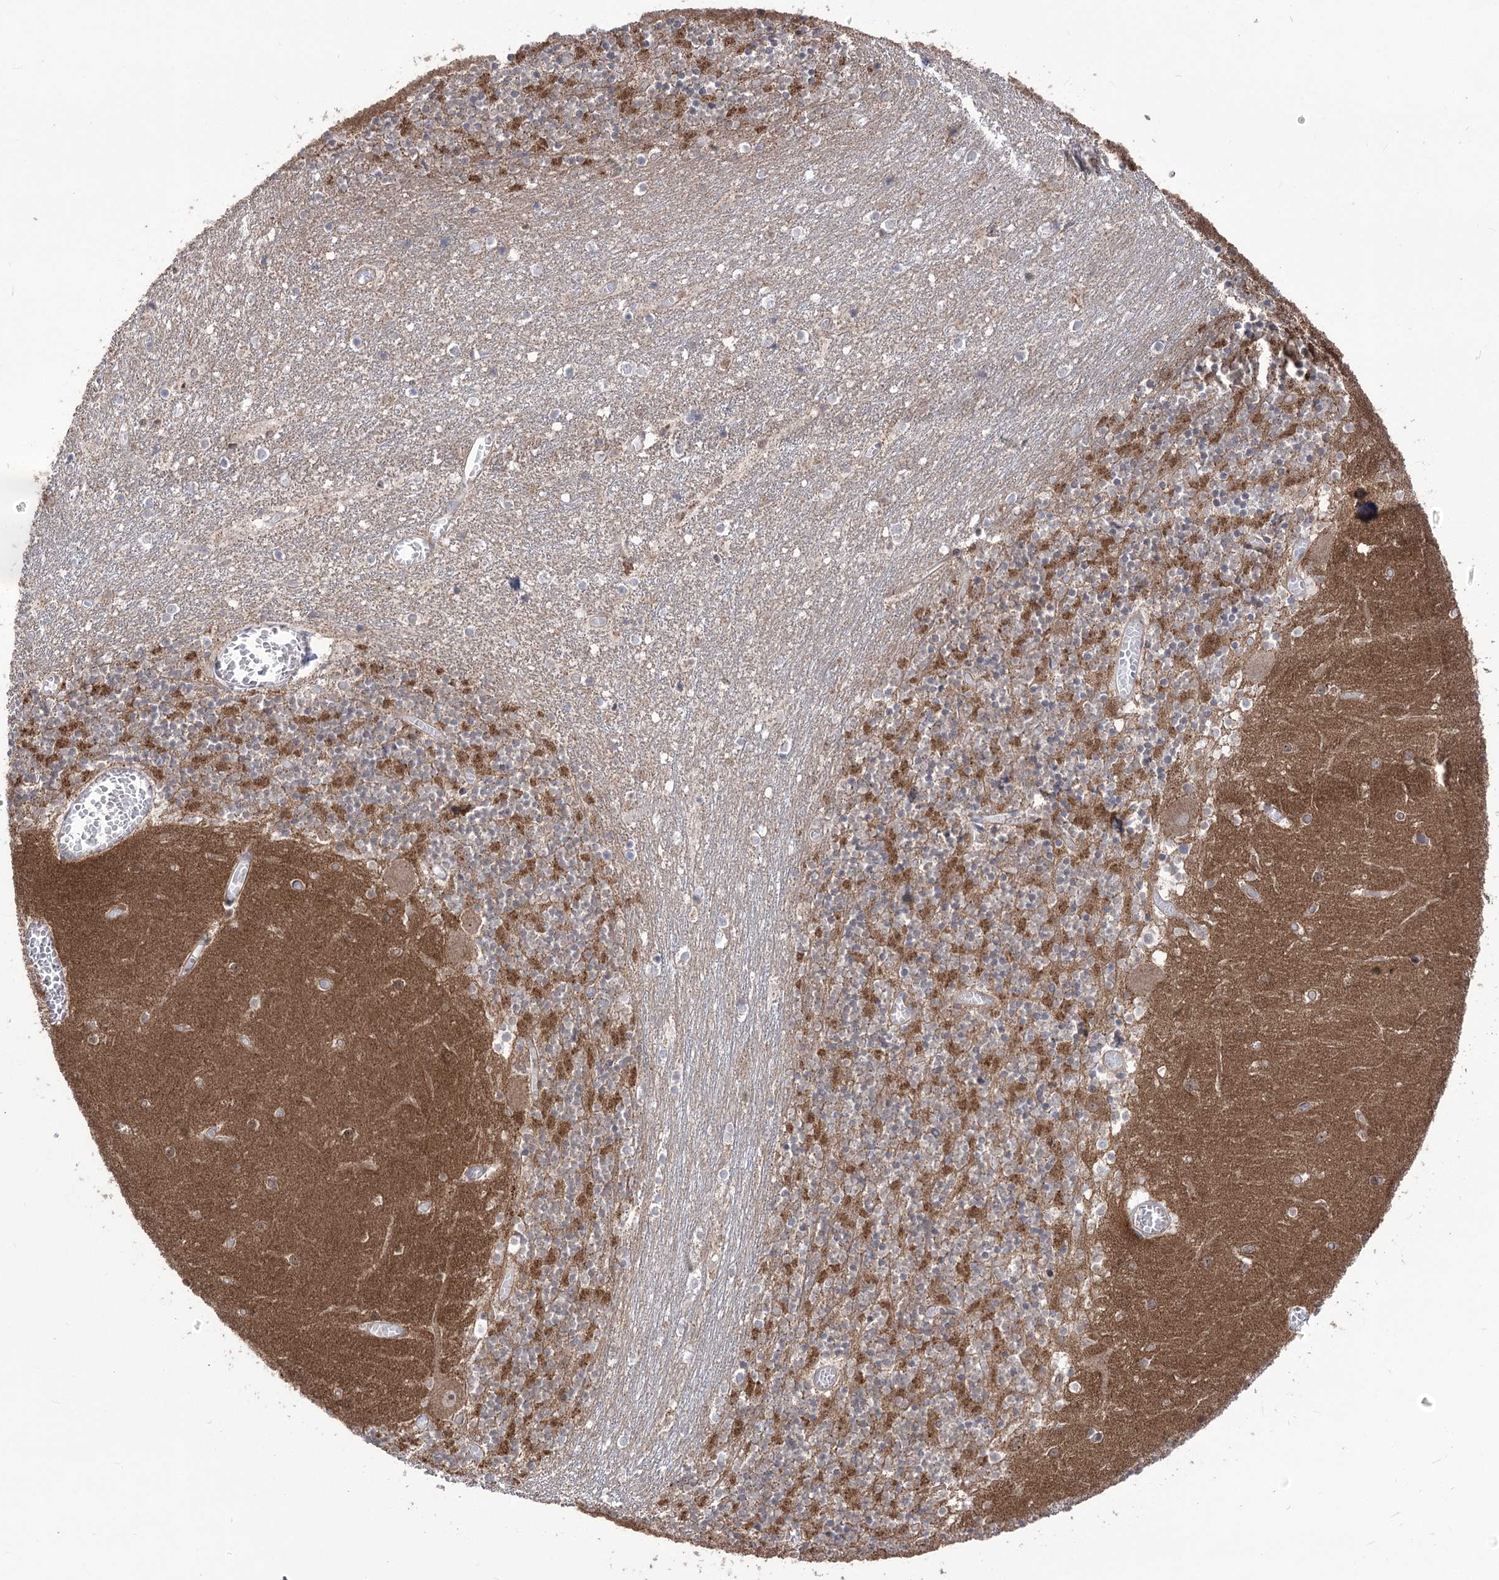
{"staining": {"intensity": "strong", "quantity": ">75%", "location": "cytoplasmic/membranous"}, "tissue": "cerebellum", "cell_type": "Cells in granular layer", "image_type": "normal", "snomed": [{"axis": "morphology", "description": "Normal tissue, NOS"}, {"axis": "topography", "description": "Cerebellum"}], "caption": "Cells in granular layer display strong cytoplasmic/membranous positivity in about >75% of cells in unremarkable cerebellum.", "gene": "XYLB", "patient": {"sex": "female", "age": 28}}